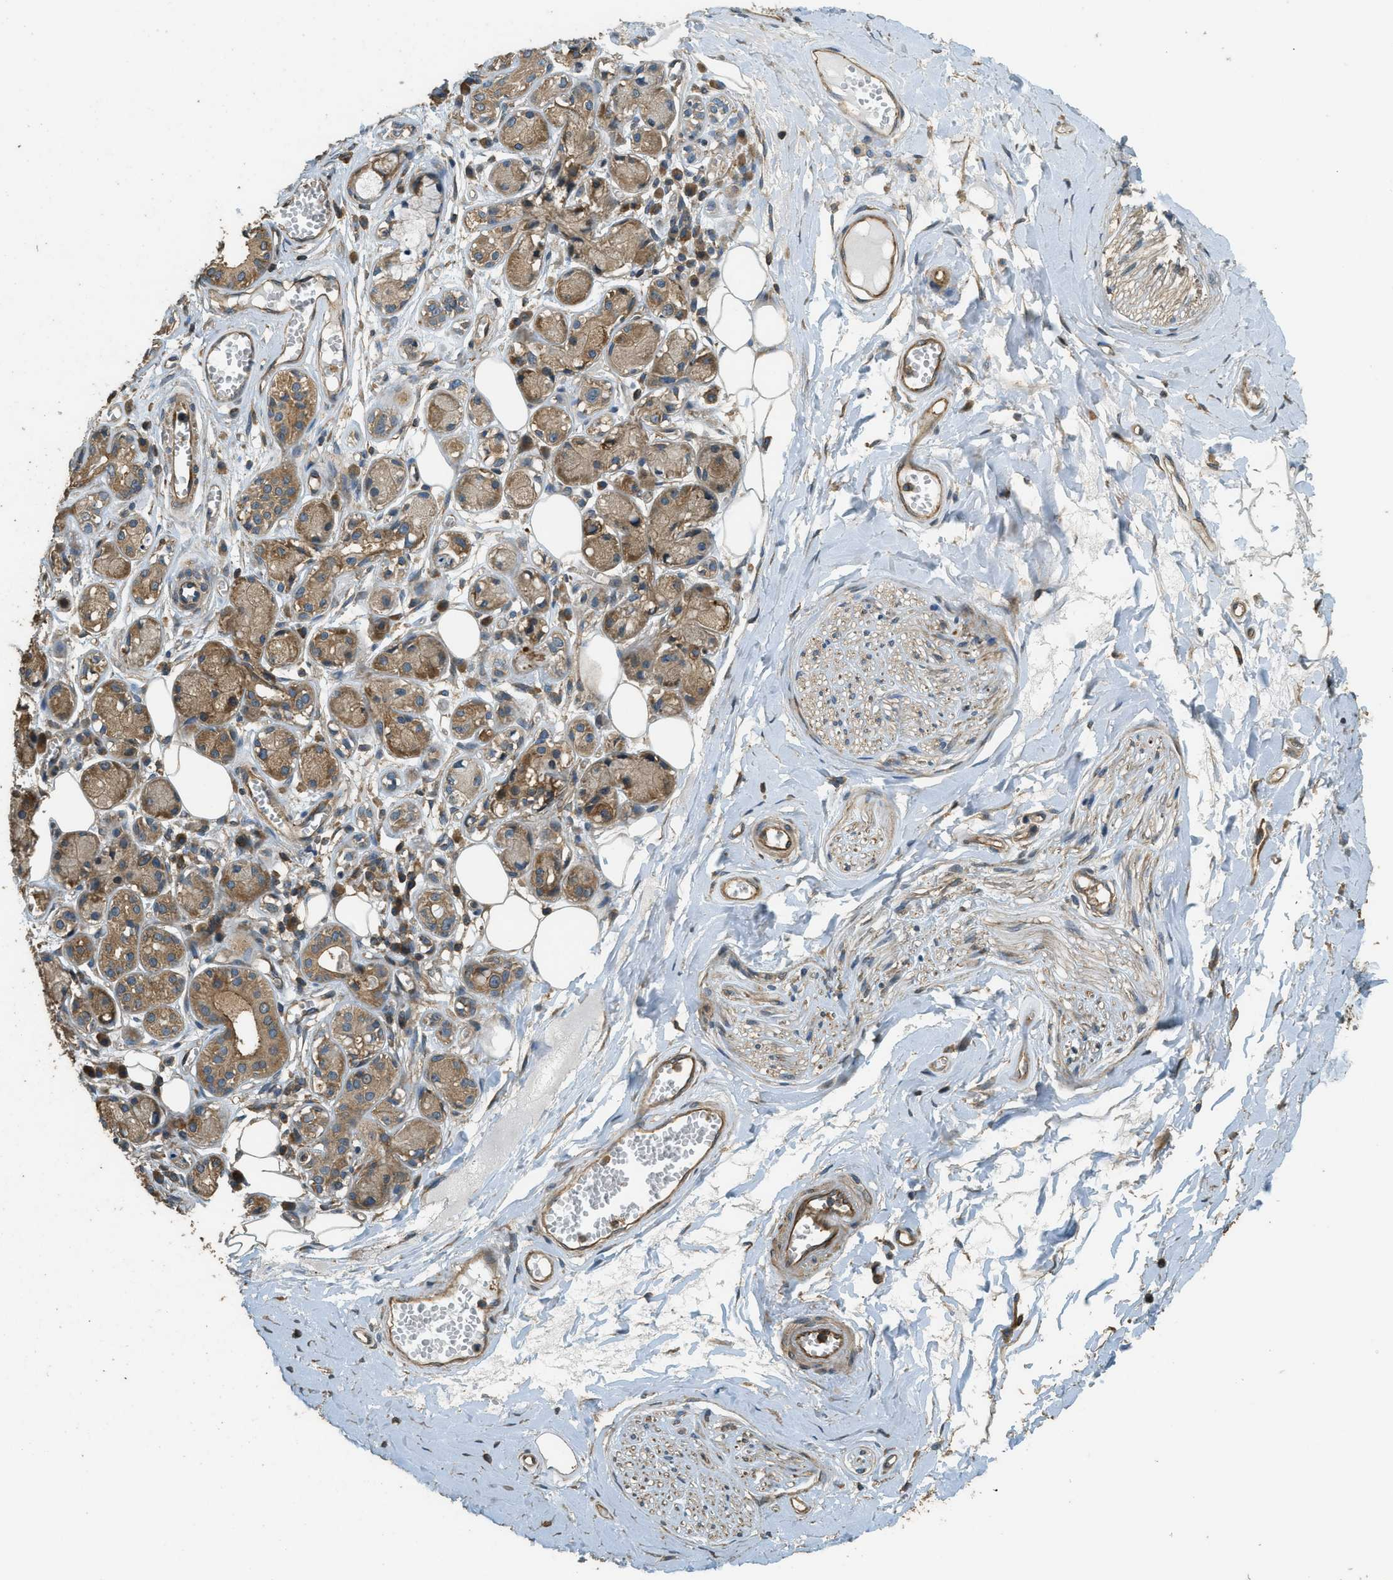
{"staining": {"intensity": "moderate", "quantity": ">75%", "location": "cytoplasmic/membranous"}, "tissue": "adipose tissue", "cell_type": "Adipocytes", "image_type": "normal", "snomed": [{"axis": "morphology", "description": "Normal tissue, NOS"}, {"axis": "morphology", "description": "Inflammation, NOS"}, {"axis": "topography", "description": "Salivary gland"}, {"axis": "topography", "description": "Peripheral nerve tissue"}], "caption": "Adipose tissue stained for a protein reveals moderate cytoplasmic/membranous positivity in adipocytes. The staining is performed using DAB (3,3'-diaminobenzidine) brown chromogen to label protein expression. The nuclei are counter-stained blue using hematoxylin.", "gene": "MARS1", "patient": {"sex": "female", "age": 75}}